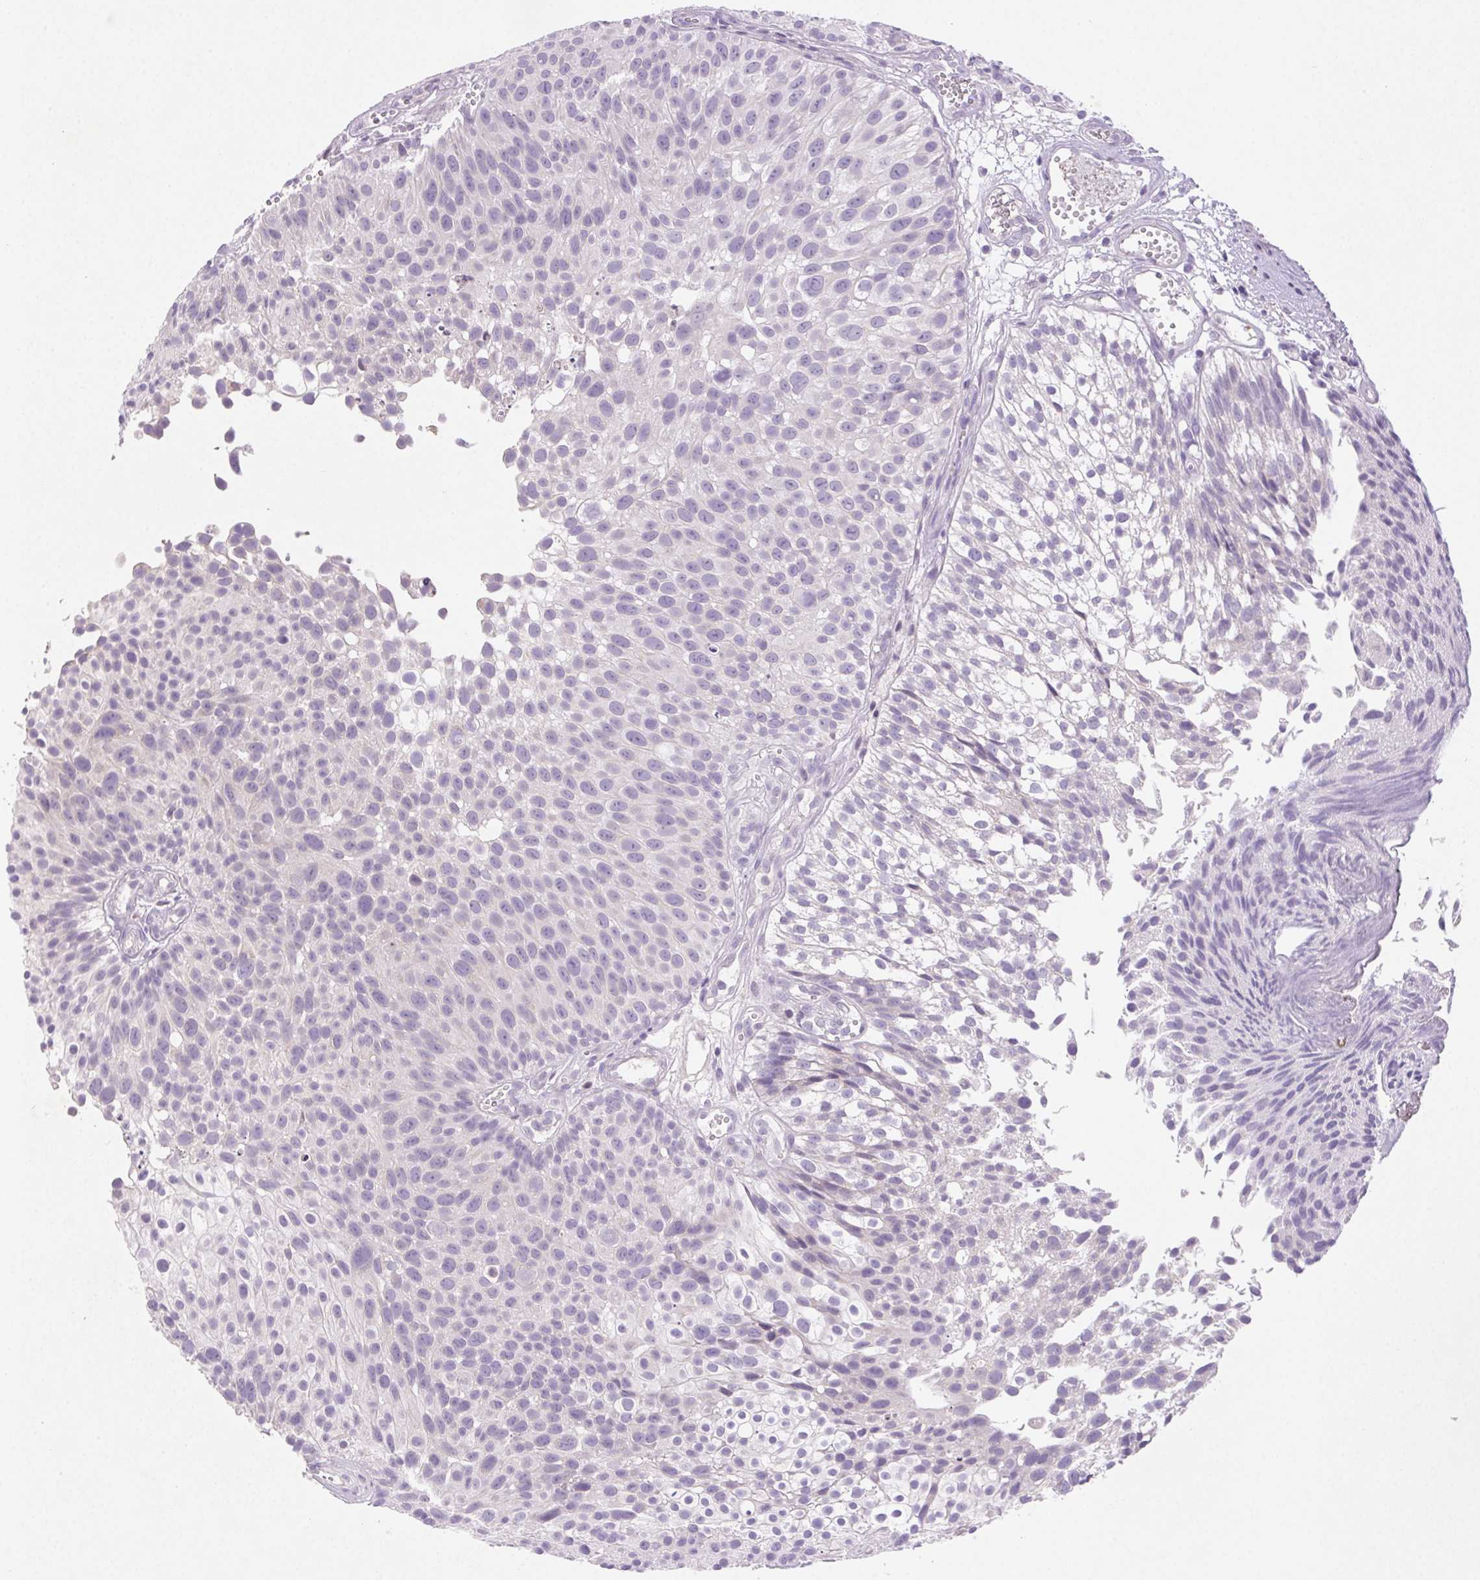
{"staining": {"intensity": "negative", "quantity": "none", "location": "none"}, "tissue": "urothelial cancer", "cell_type": "Tumor cells", "image_type": "cancer", "snomed": [{"axis": "morphology", "description": "Urothelial carcinoma, Low grade"}, {"axis": "topography", "description": "Urinary bladder"}], "caption": "Immunohistochemistry (IHC) of urothelial carcinoma (low-grade) displays no expression in tumor cells.", "gene": "ARHGAP11B", "patient": {"sex": "male", "age": 70}}